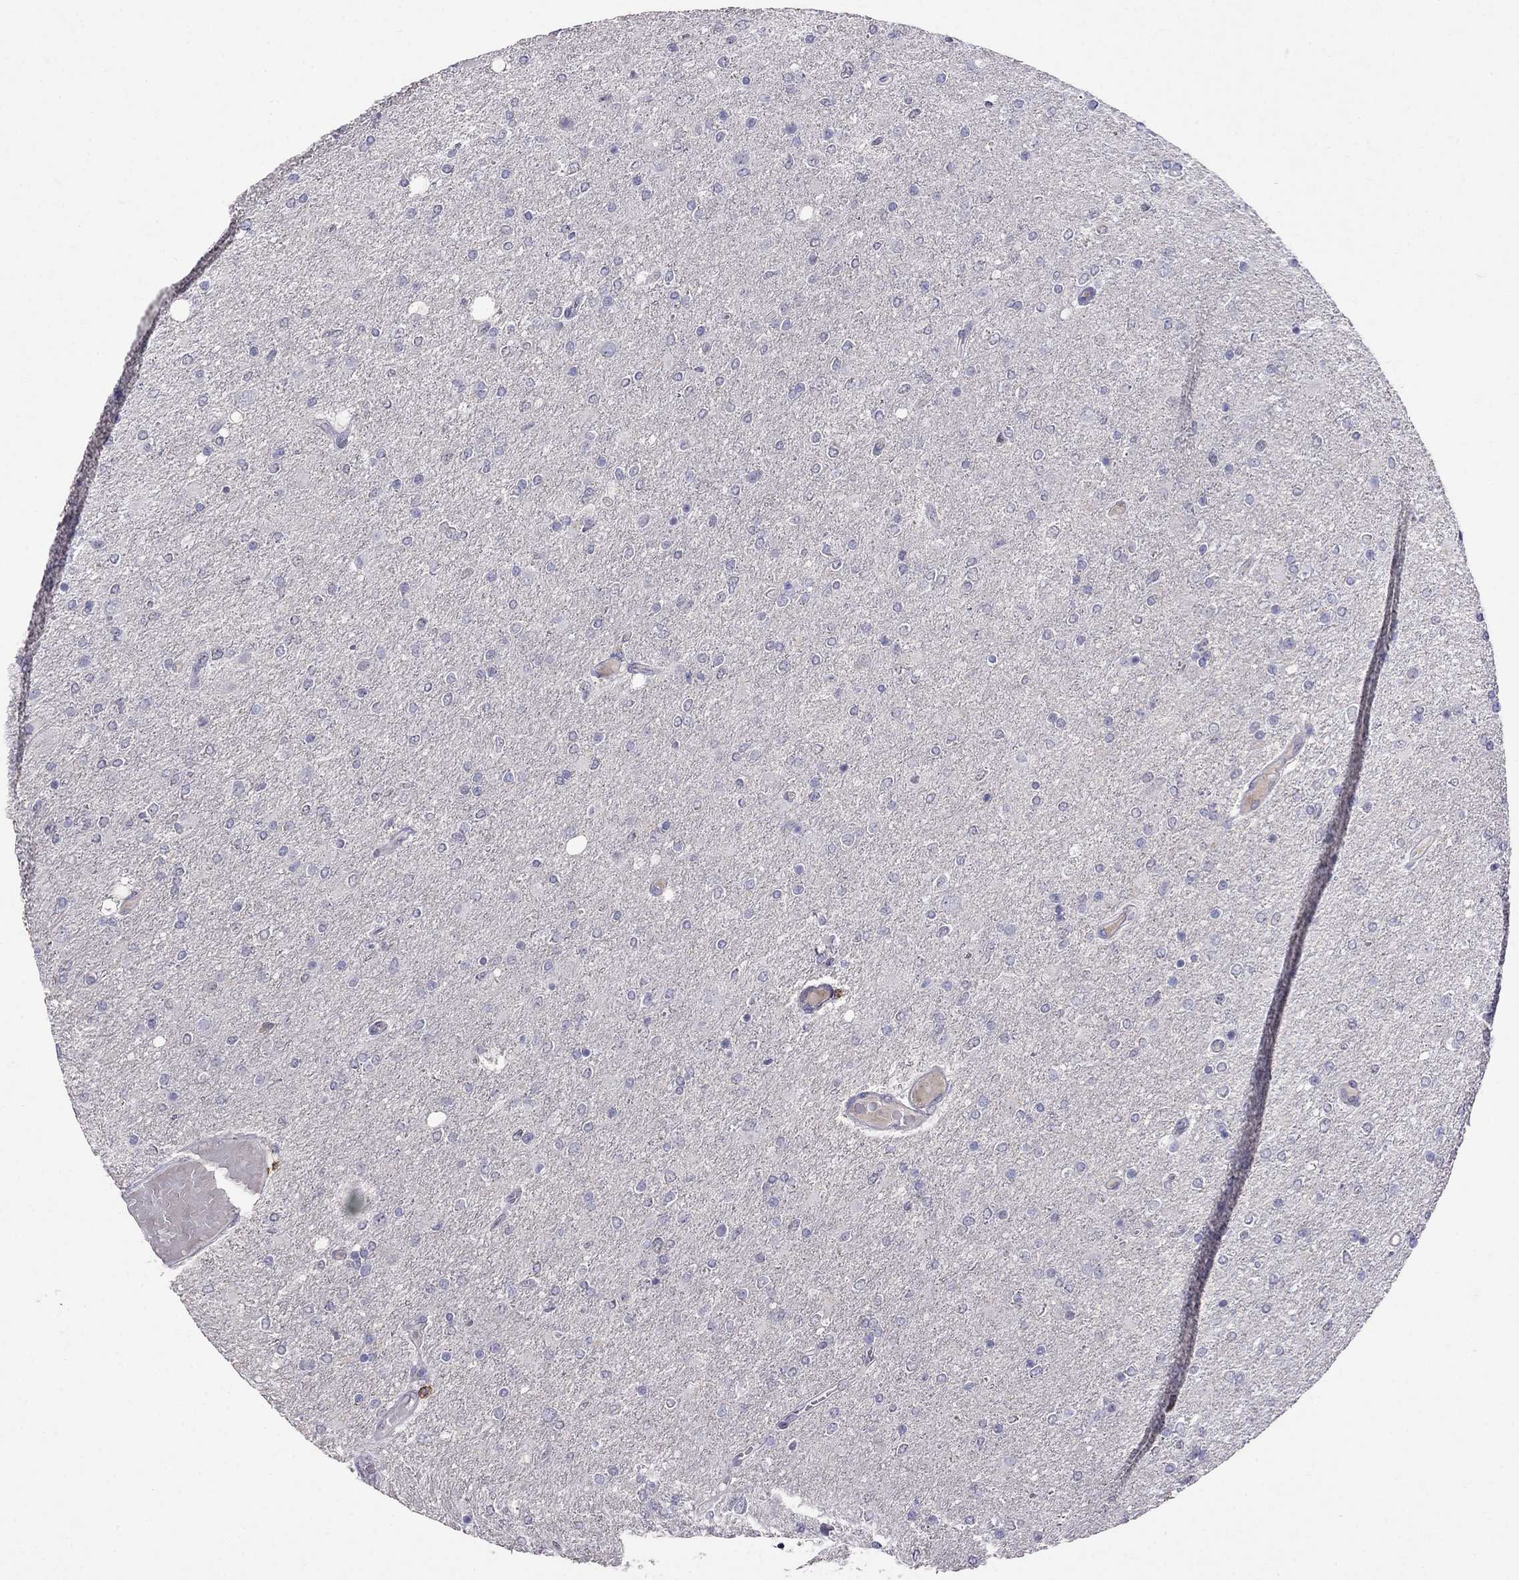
{"staining": {"intensity": "negative", "quantity": "none", "location": "none"}, "tissue": "glioma", "cell_type": "Tumor cells", "image_type": "cancer", "snomed": [{"axis": "morphology", "description": "Glioma, malignant, High grade"}, {"axis": "topography", "description": "Cerebral cortex"}], "caption": "This is an IHC micrograph of human glioma. There is no expression in tumor cells.", "gene": "CD8B", "patient": {"sex": "male", "age": 70}}